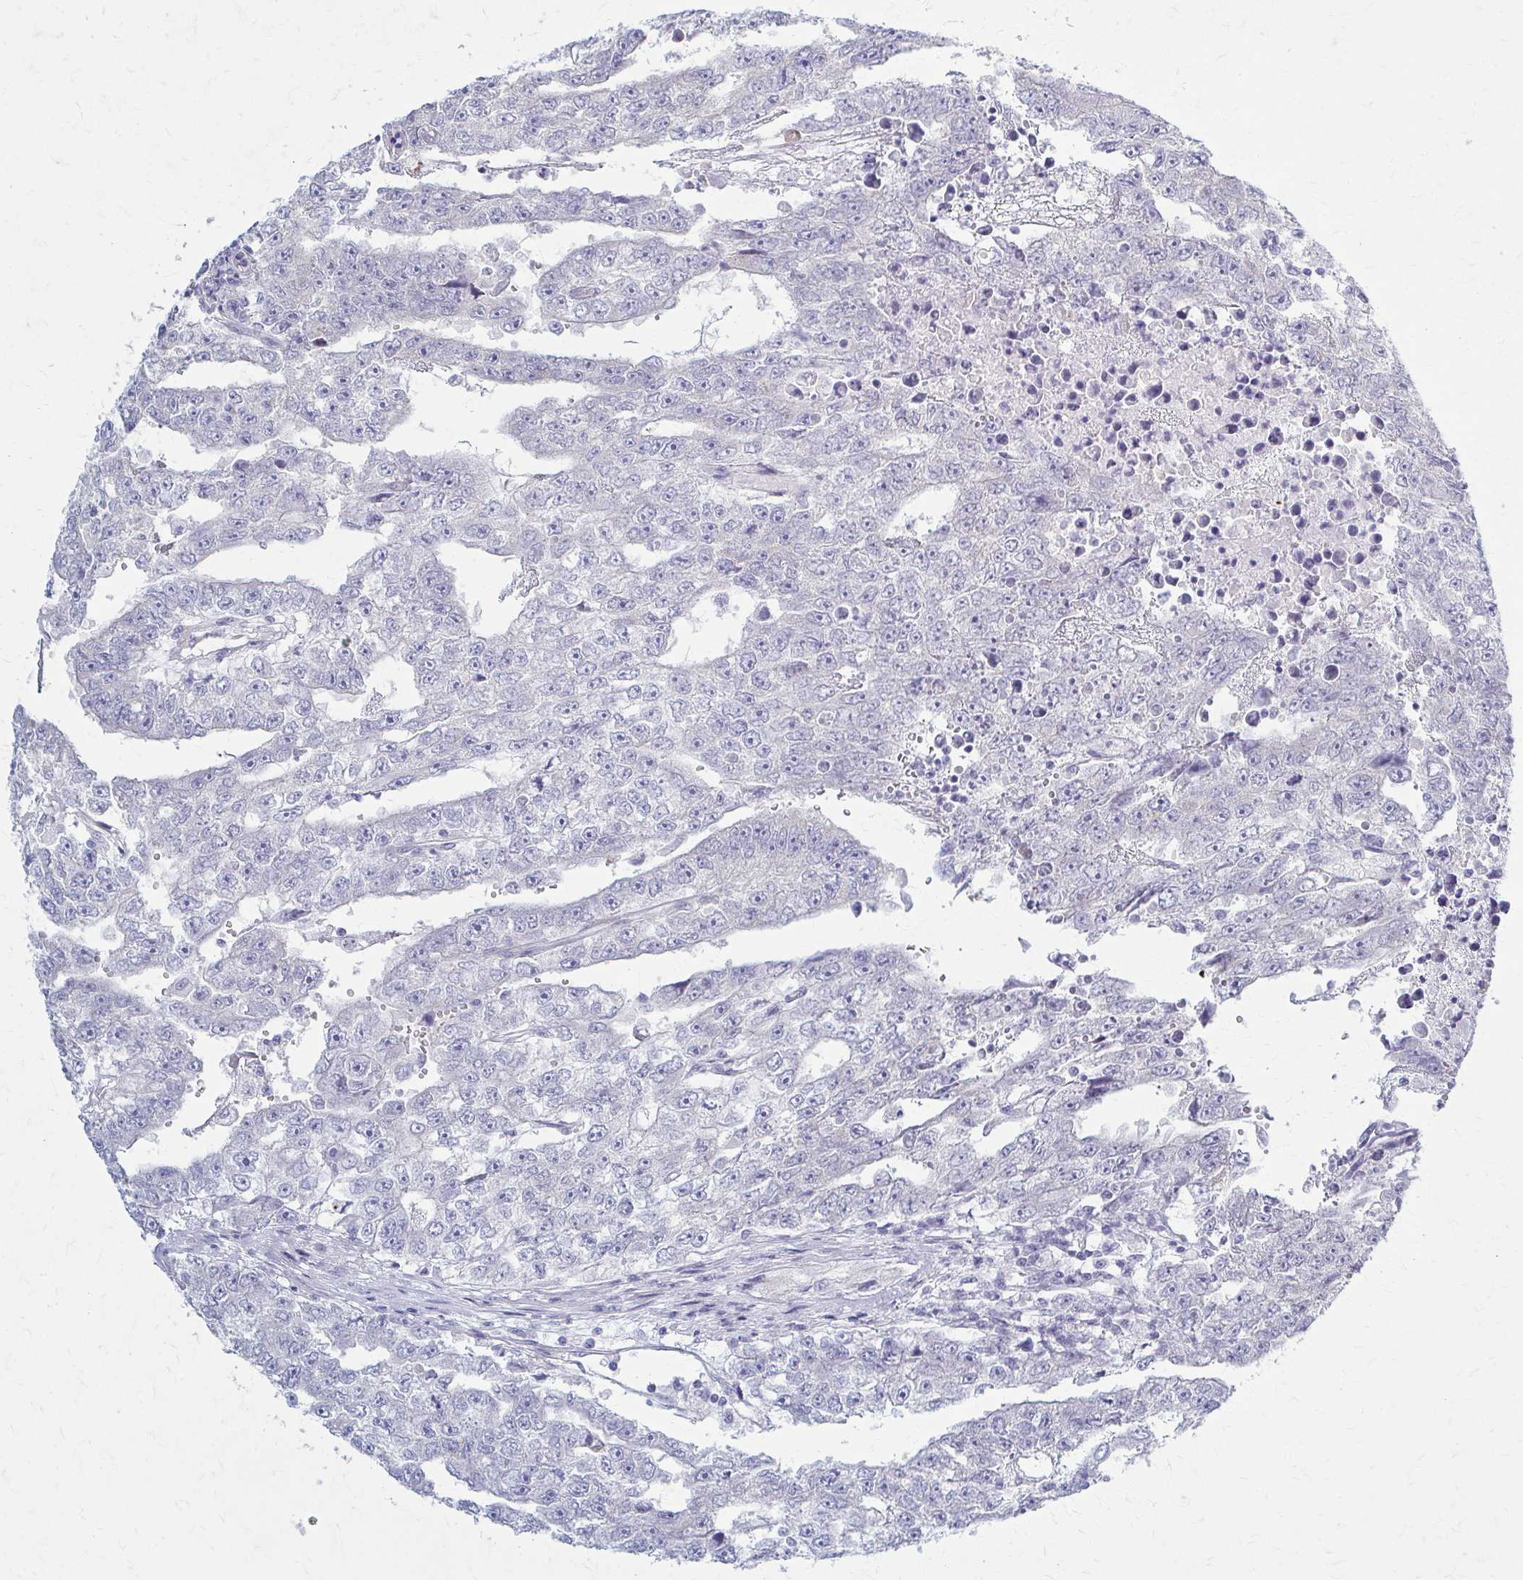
{"staining": {"intensity": "negative", "quantity": "none", "location": "none"}, "tissue": "testis cancer", "cell_type": "Tumor cells", "image_type": "cancer", "snomed": [{"axis": "morphology", "description": "Carcinoma, Embryonal, NOS"}, {"axis": "topography", "description": "Testis"}], "caption": "DAB (3,3'-diaminobenzidine) immunohistochemical staining of human testis cancer (embryonal carcinoma) exhibits no significant expression in tumor cells.", "gene": "PRKRA", "patient": {"sex": "male", "age": 20}}